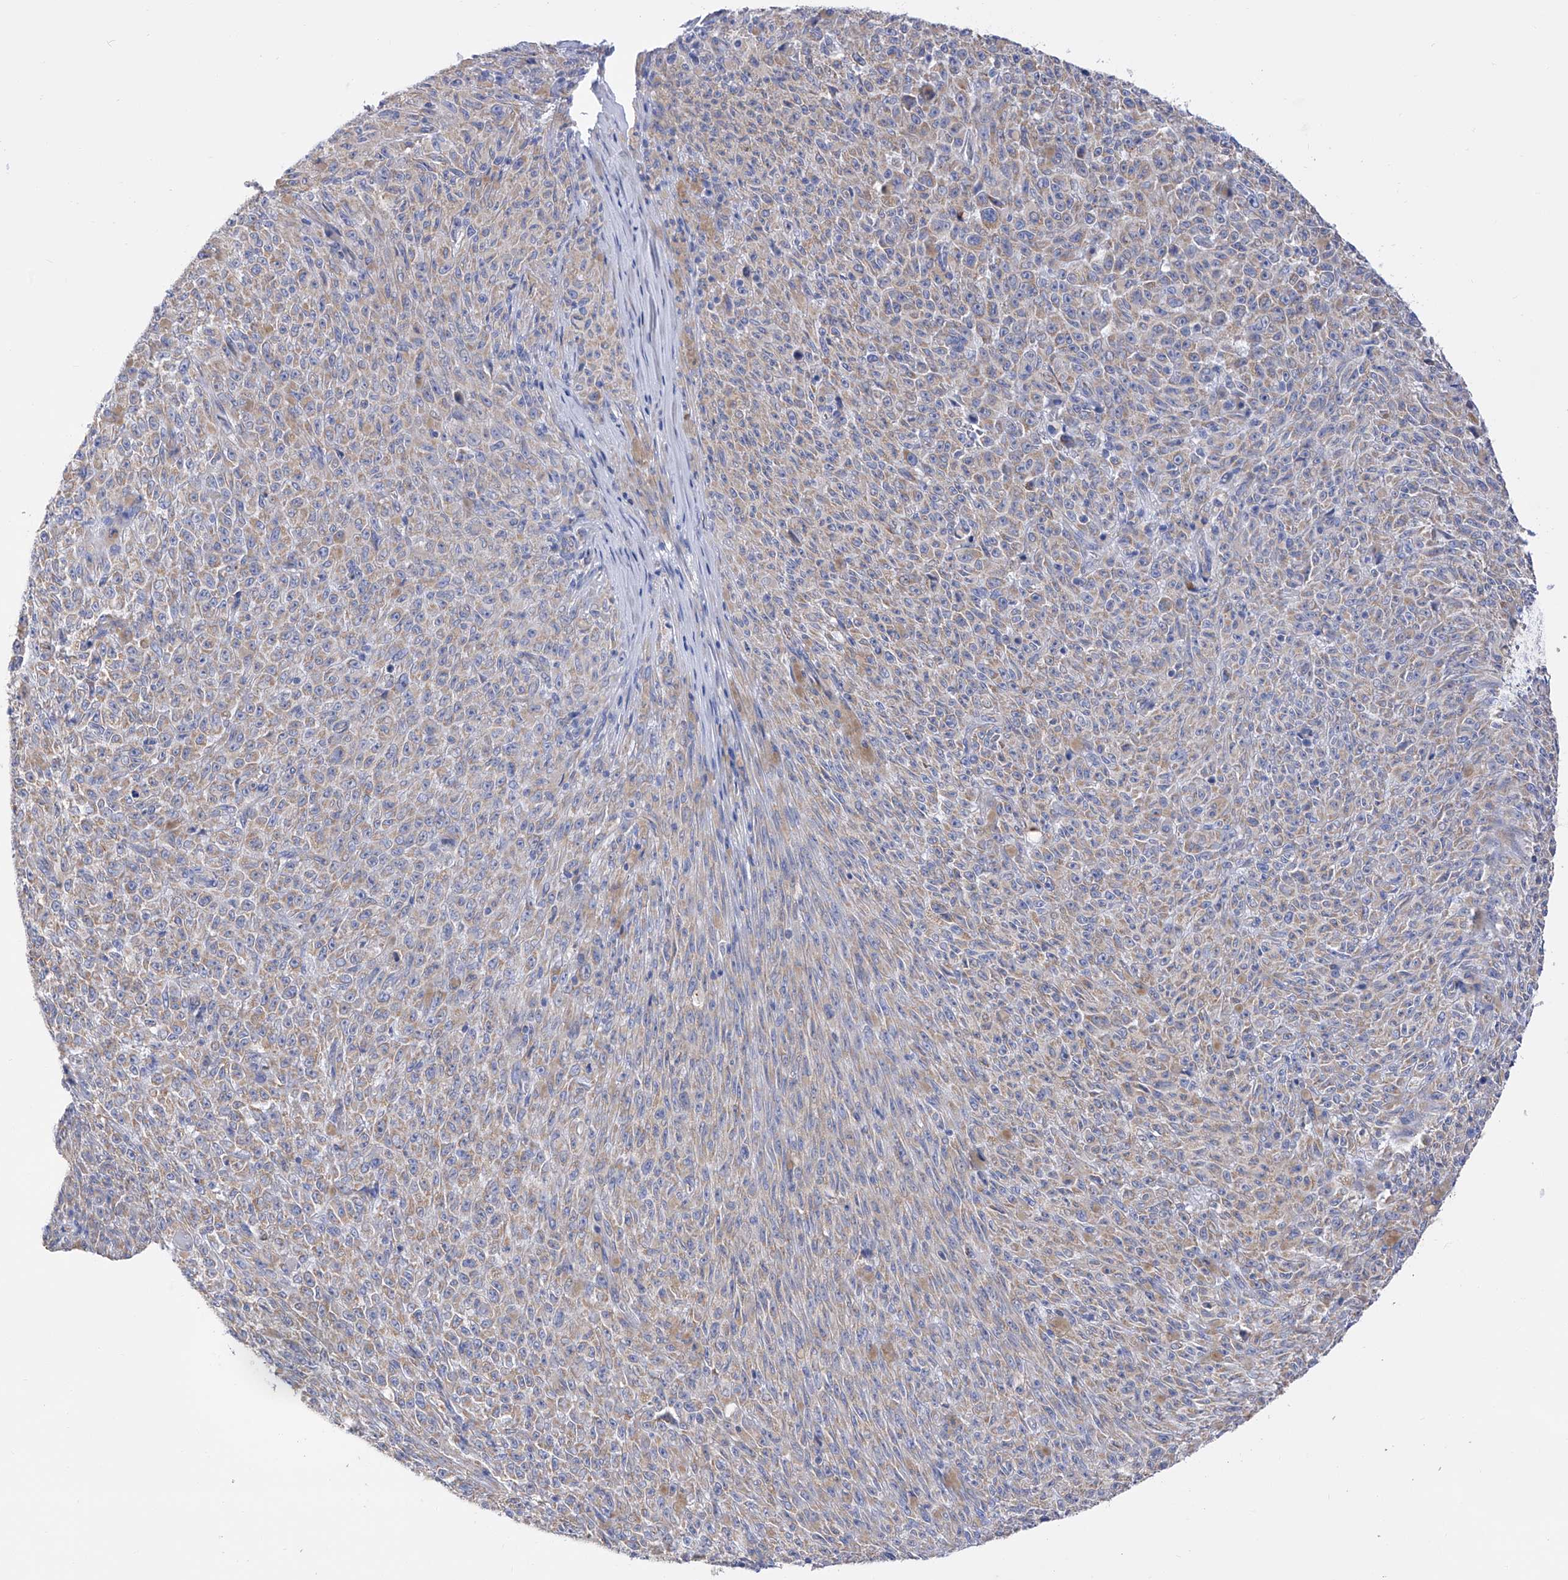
{"staining": {"intensity": "negative", "quantity": "none", "location": "none"}, "tissue": "melanoma", "cell_type": "Tumor cells", "image_type": "cancer", "snomed": [{"axis": "morphology", "description": "Malignant melanoma, NOS"}, {"axis": "topography", "description": "Skin"}], "caption": "A photomicrograph of human melanoma is negative for staining in tumor cells.", "gene": "FLG", "patient": {"sex": "female", "age": 82}}